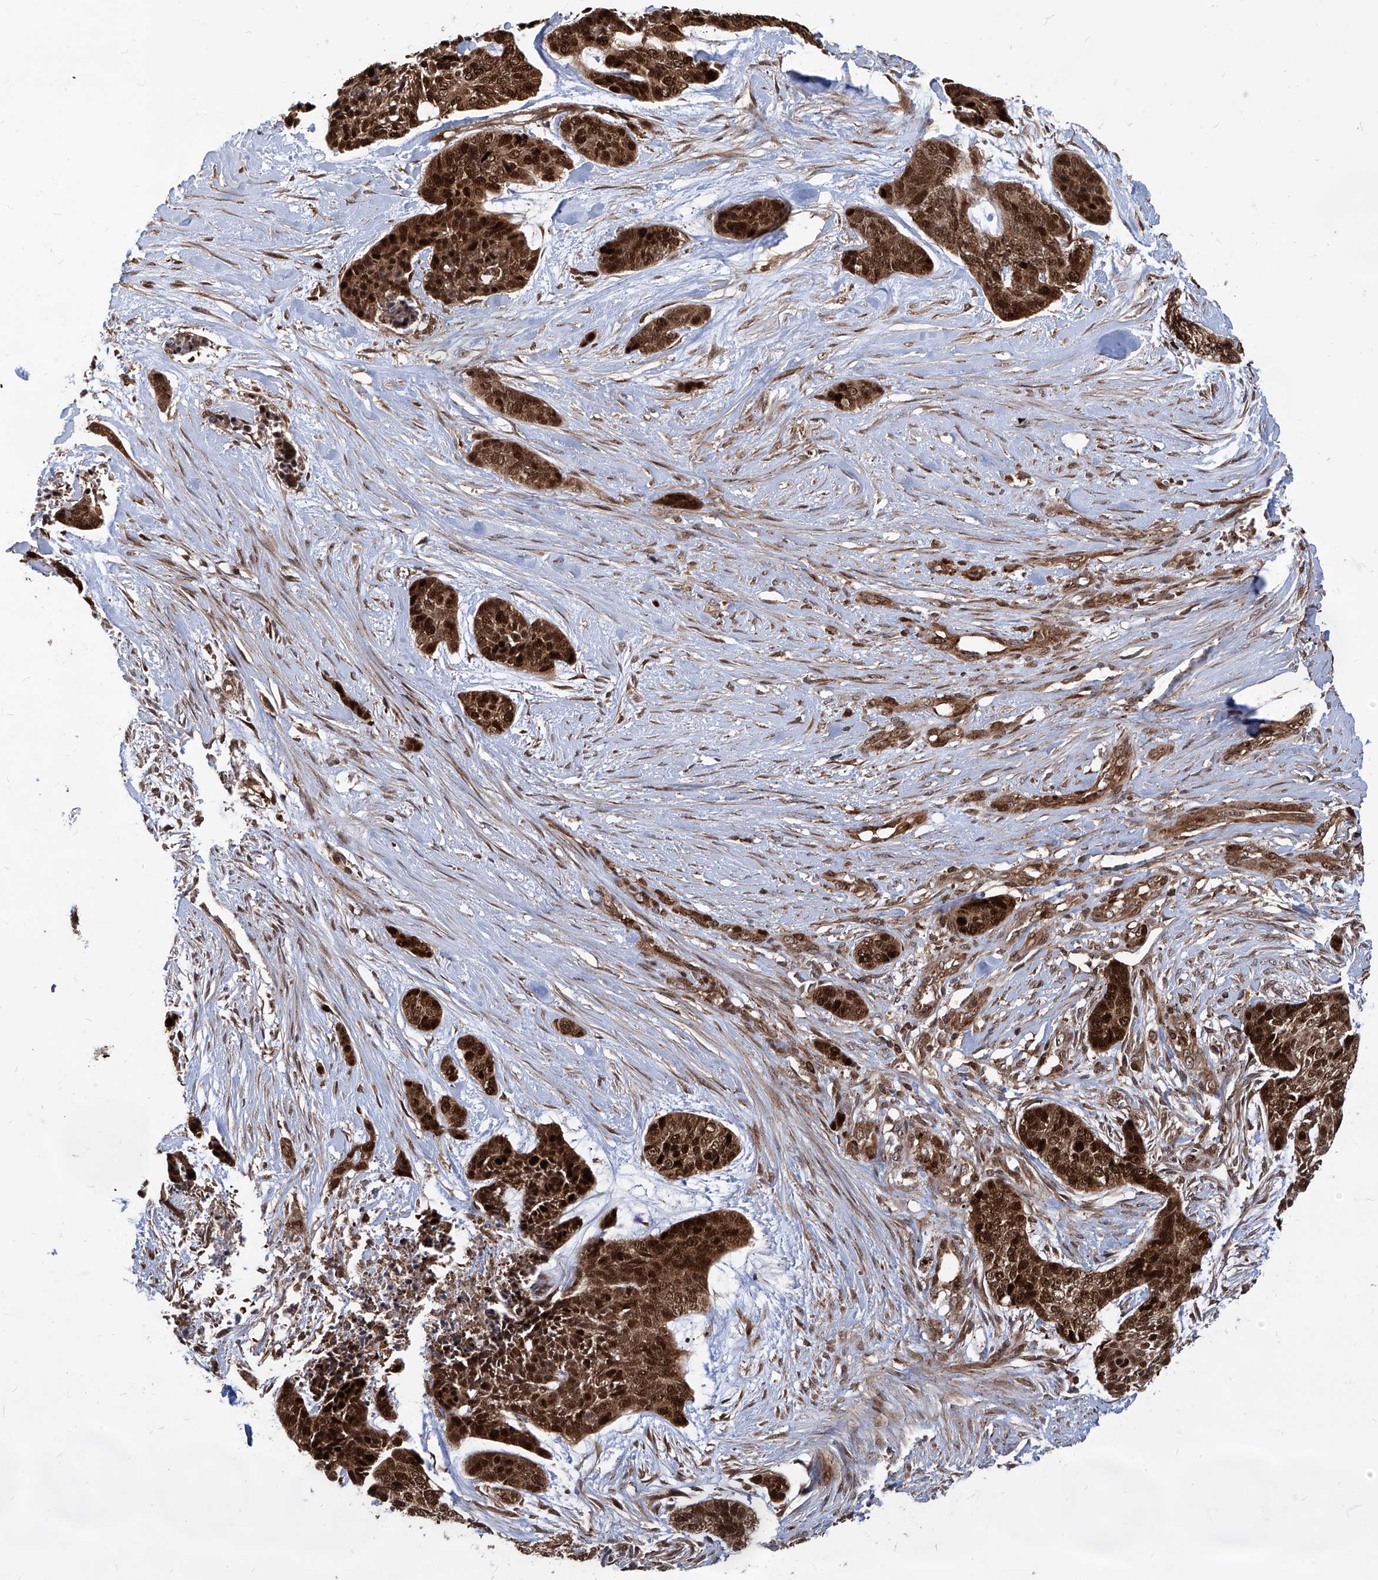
{"staining": {"intensity": "strong", "quantity": ">75%", "location": "cytoplasmic/membranous,nuclear"}, "tissue": "skin cancer", "cell_type": "Tumor cells", "image_type": "cancer", "snomed": [{"axis": "morphology", "description": "Basal cell carcinoma"}, {"axis": "topography", "description": "Skin"}], "caption": "DAB (3,3'-diaminobenzidine) immunohistochemical staining of skin basal cell carcinoma shows strong cytoplasmic/membranous and nuclear protein positivity in about >75% of tumor cells.", "gene": "MAGED2", "patient": {"sex": "female", "age": 64}}